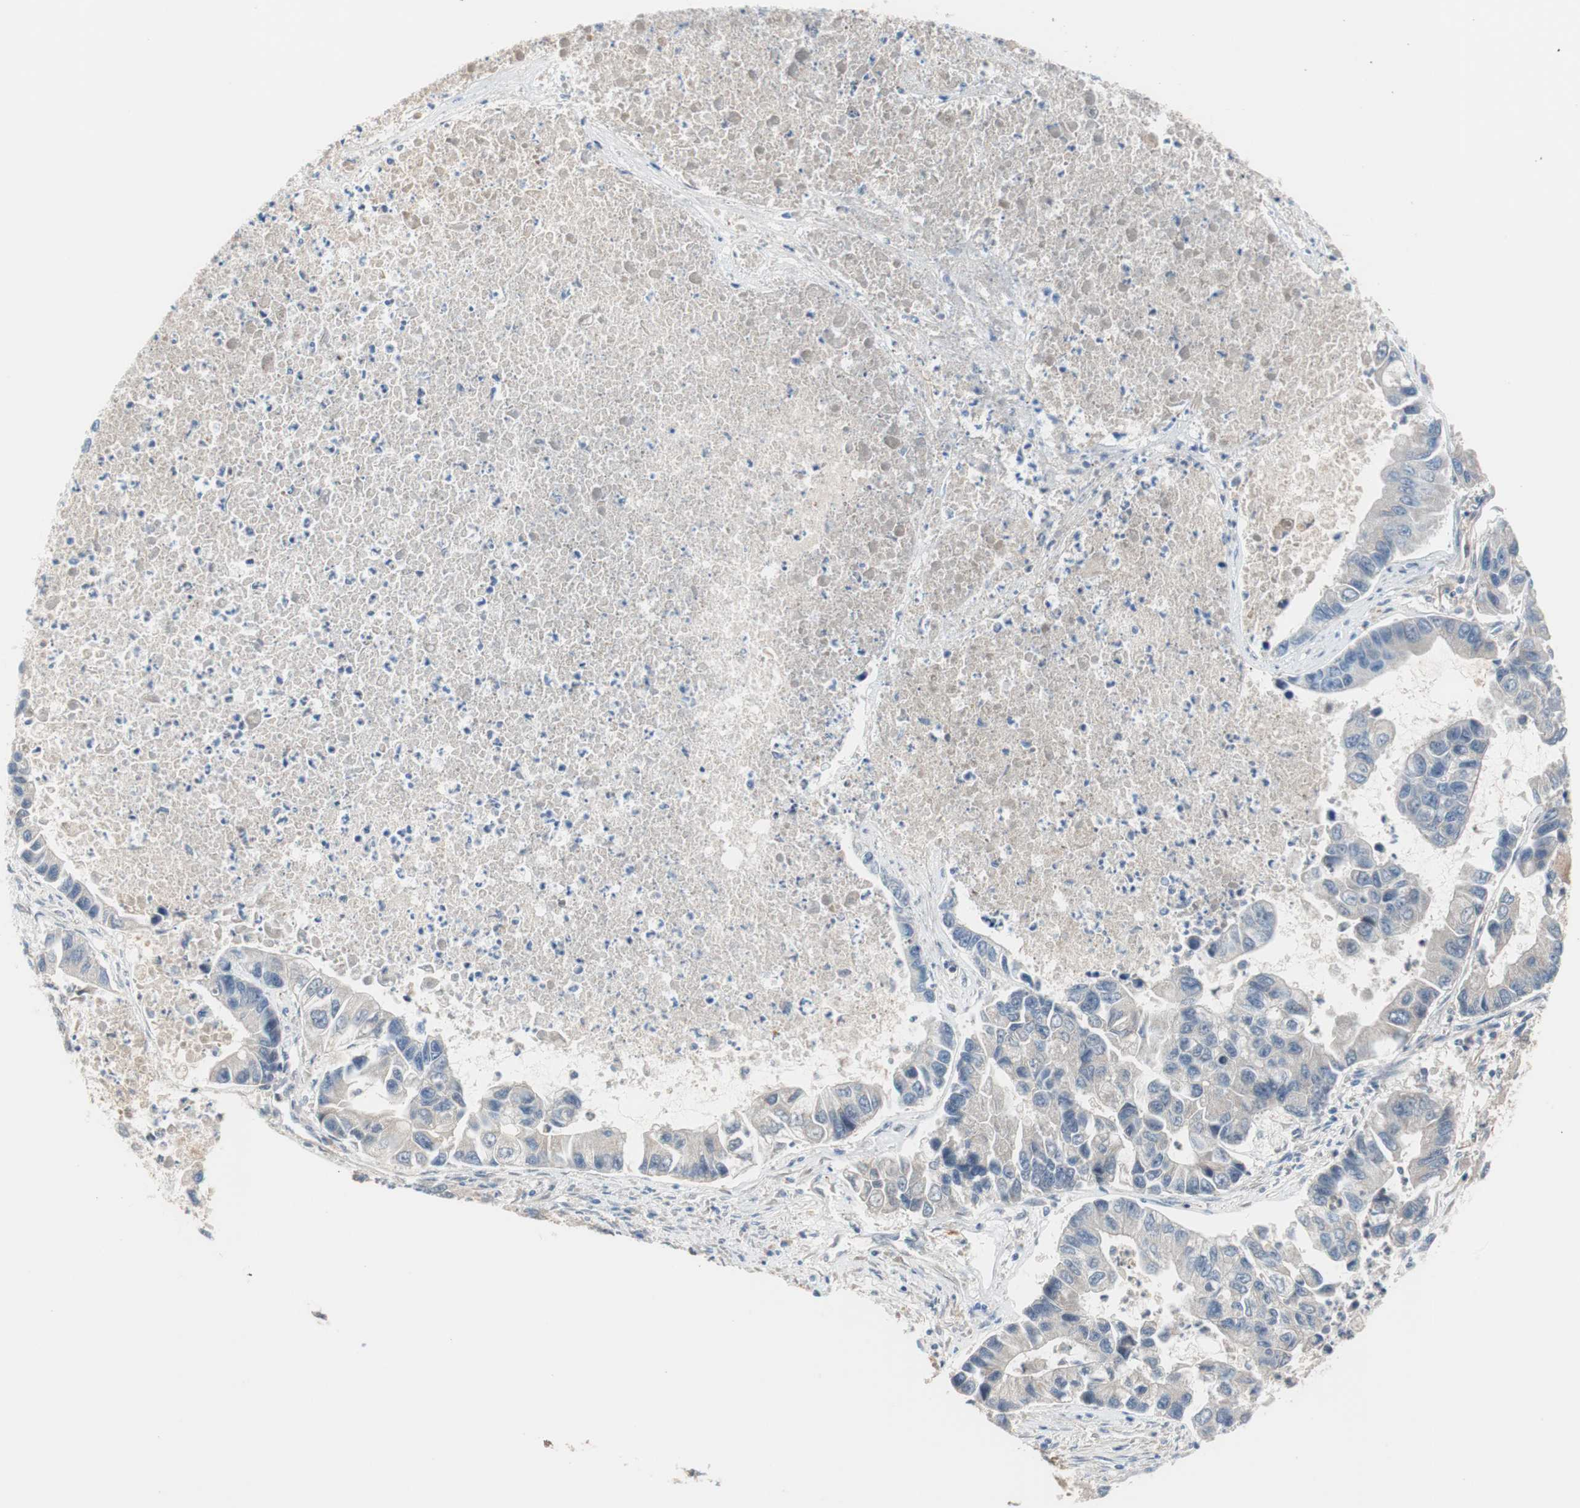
{"staining": {"intensity": "negative", "quantity": "none", "location": "none"}, "tissue": "lung cancer", "cell_type": "Tumor cells", "image_type": "cancer", "snomed": [{"axis": "morphology", "description": "Adenocarcinoma, NOS"}, {"axis": "topography", "description": "Lung"}], "caption": "Adenocarcinoma (lung) was stained to show a protein in brown. There is no significant expression in tumor cells. (Brightfield microscopy of DAB (3,3'-diaminobenzidine) IHC at high magnification).", "gene": "RBP4", "patient": {"sex": "female", "age": 51}}